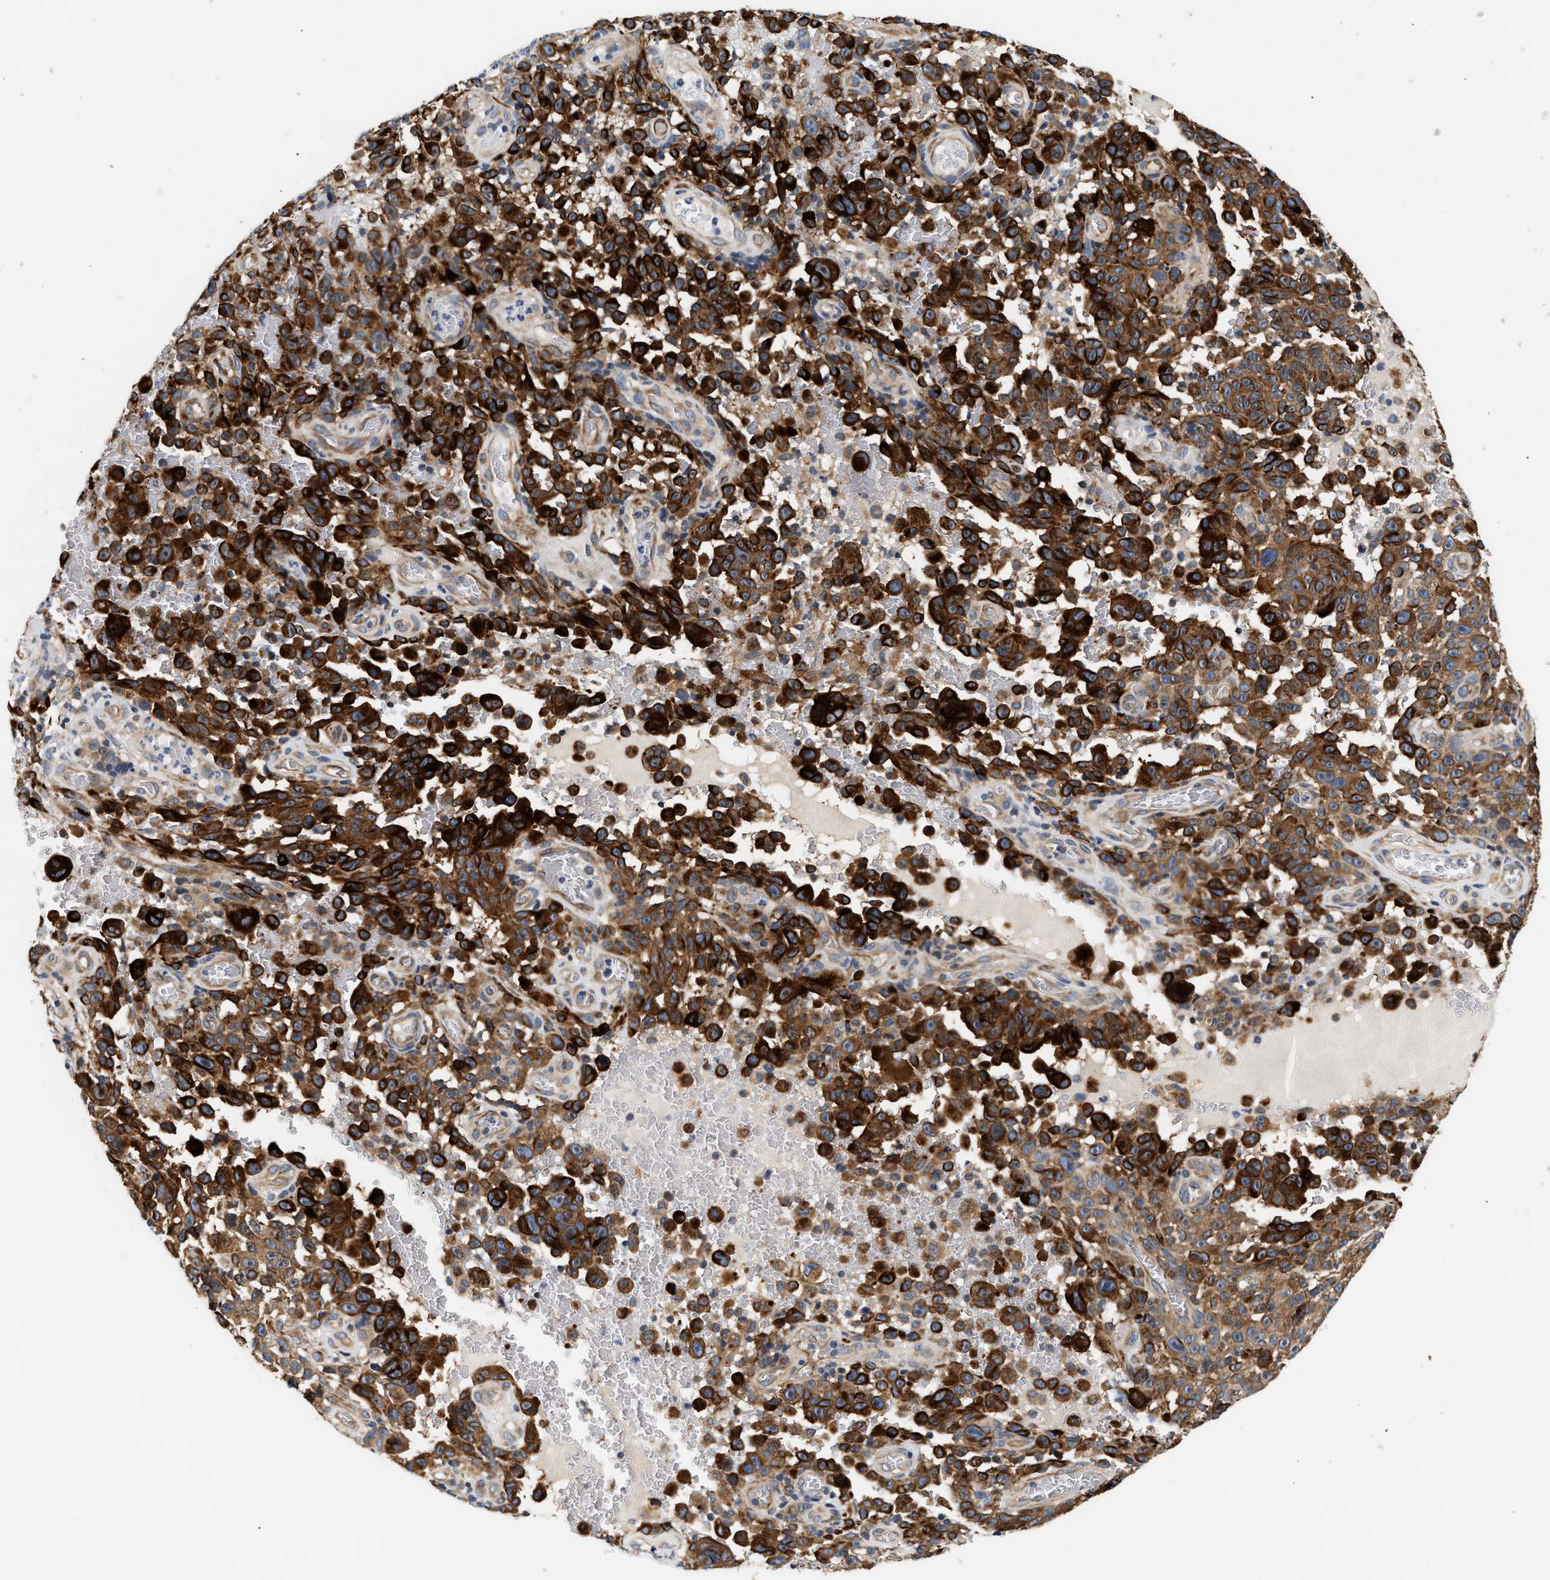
{"staining": {"intensity": "strong", "quantity": ">75%", "location": "cytoplasmic/membranous"}, "tissue": "melanoma", "cell_type": "Tumor cells", "image_type": "cancer", "snomed": [{"axis": "morphology", "description": "Malignant melanoma, NOS"}, {"axis": "topography", "description": "Skin"}], "caption": "Approximately >75% of tumor cells in melanoma display strong cytoplasmic/membranous protein positivity as visualized by brown immunohistochemical staining.", "gene": "IFT74", "patient": {"sex": "female", "age": 82}}